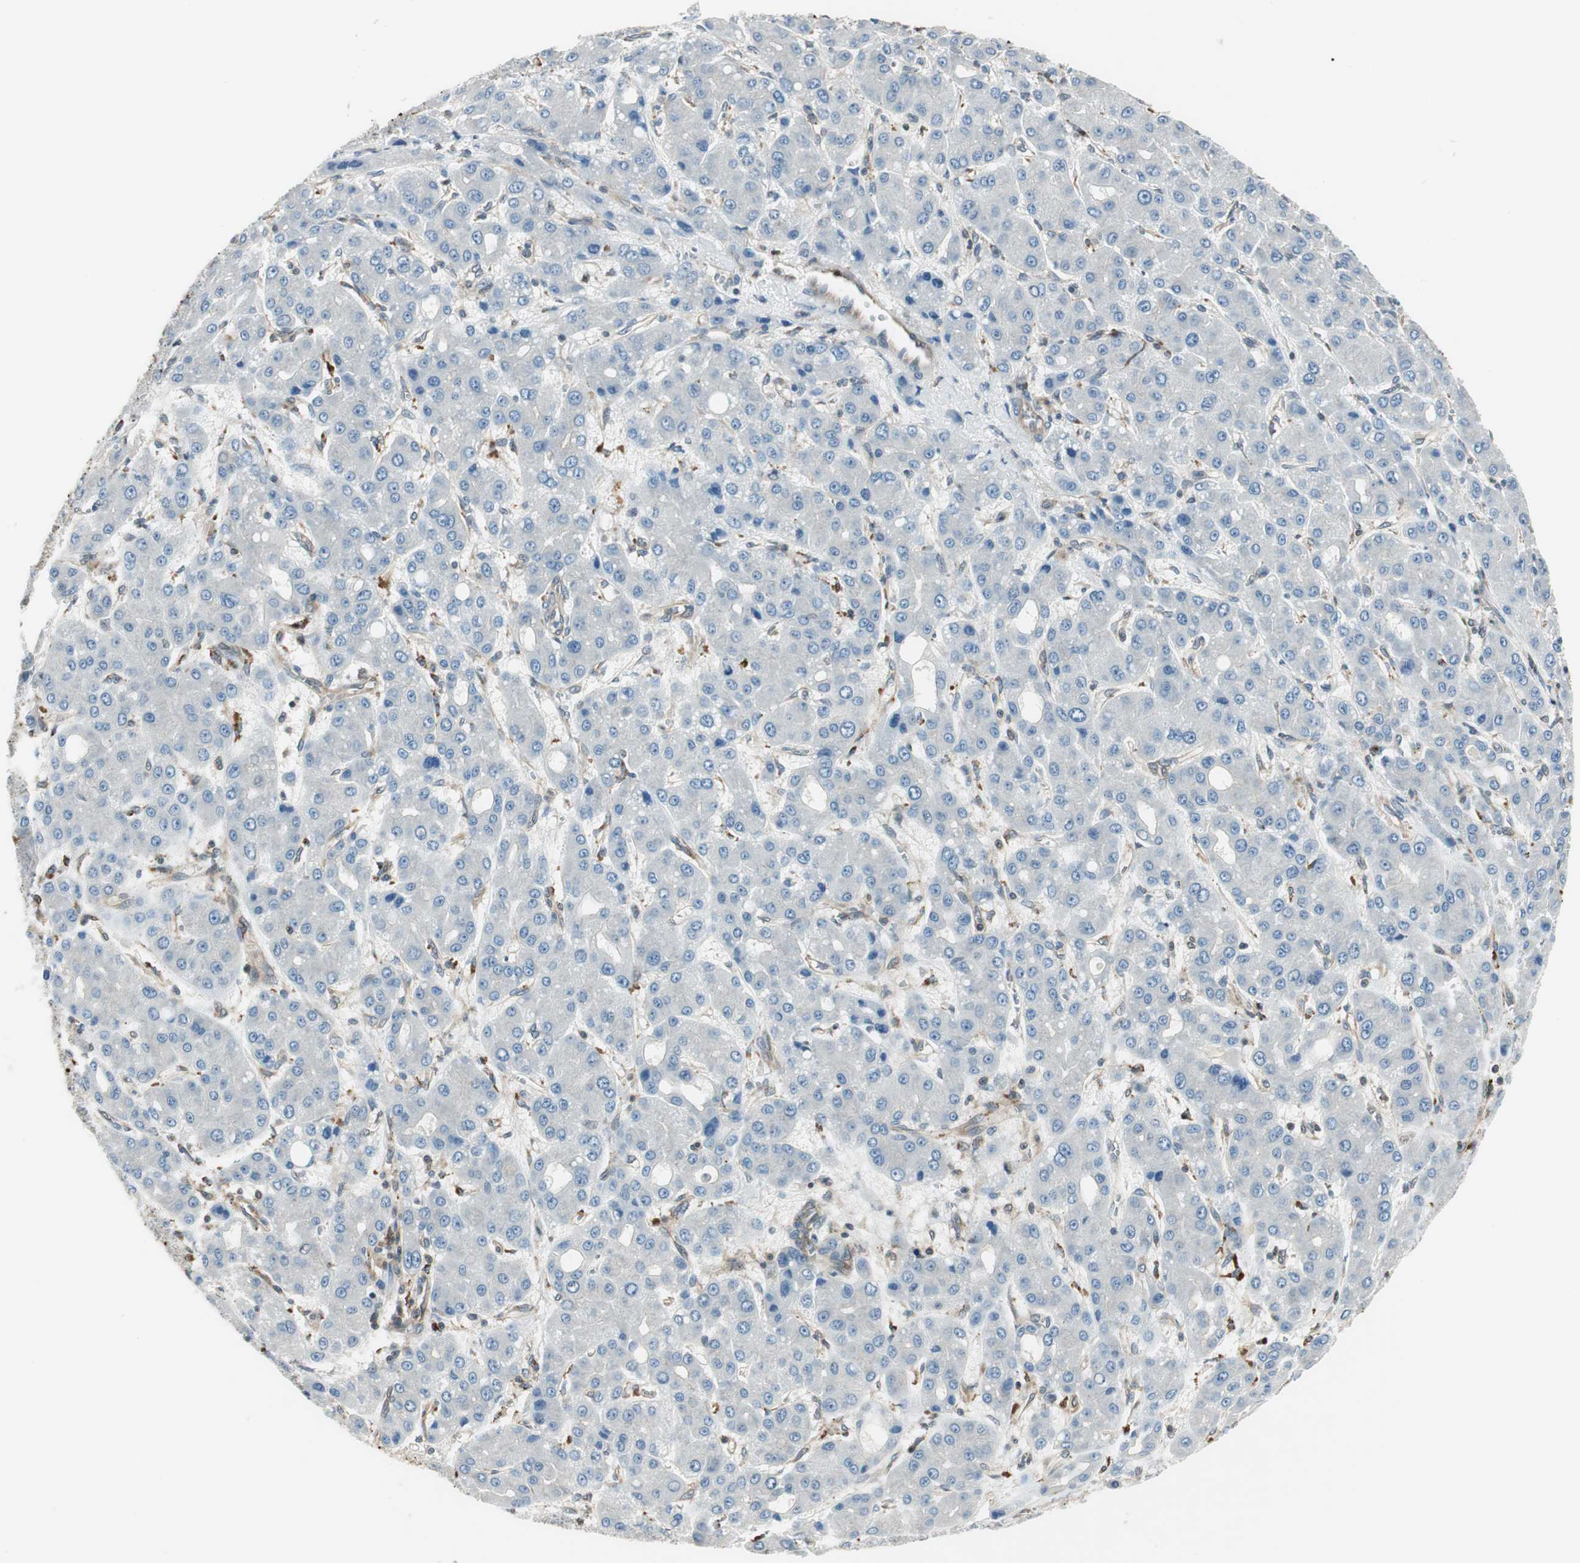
{"staining": {"intensity": "negative", "quantity": "none", "location": "none"}, "tissue": "liver cancer", "cell_type": "Tumor cells", "image_type": "cancer", "snomed": [{"axis": "morphology", "description": "Carcinoma, Hepatocellular, NOS"}, {"axis": "topography", "description": "Liver"}], "caption": "Protein analysis of liver cancer demonstrates no significant positivity in tumor cells.", "gene": "NCK1", "patient": {"sex": "male", "age": 55}}